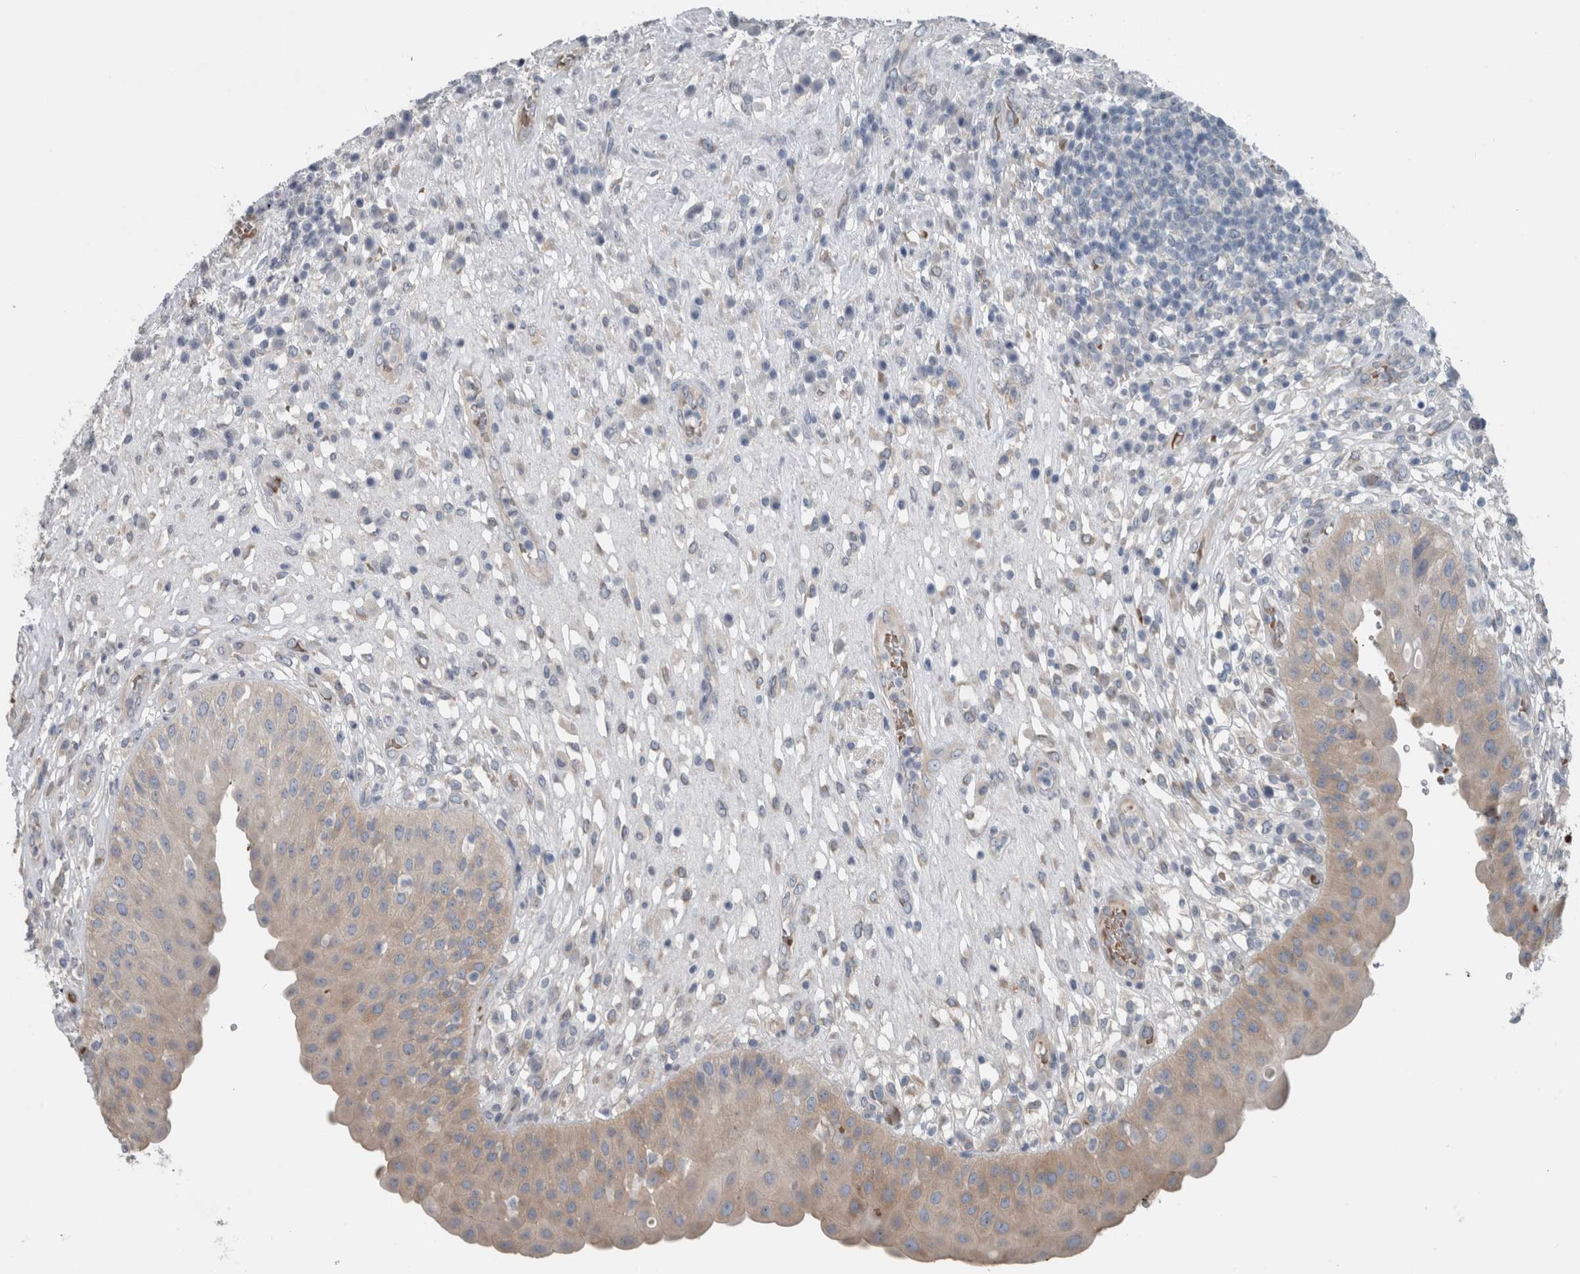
{"staining": {"intensity": "moderate", "quantity": "<25%", "location": "cytoplasmic/membranous"}, "tissue": "urinary bladder", "cell_type": "Urothelial cells", "image_type": "normal", "snomed": [{"axis": "morphology", "description": "Normal tissue, NOS"}, {"axis": "topography", "description": "Urinary bladder"}], "caption": "A high-resolution image shows immunohistochemistry (IHC) staining of normal urinary bladder, which demonstrates moderate cytoplasmic/membranous staining in approximately <25% of urothelial cells.", "gene": "SH3GL2", "patient": {"sex": "female", "age": 62}}